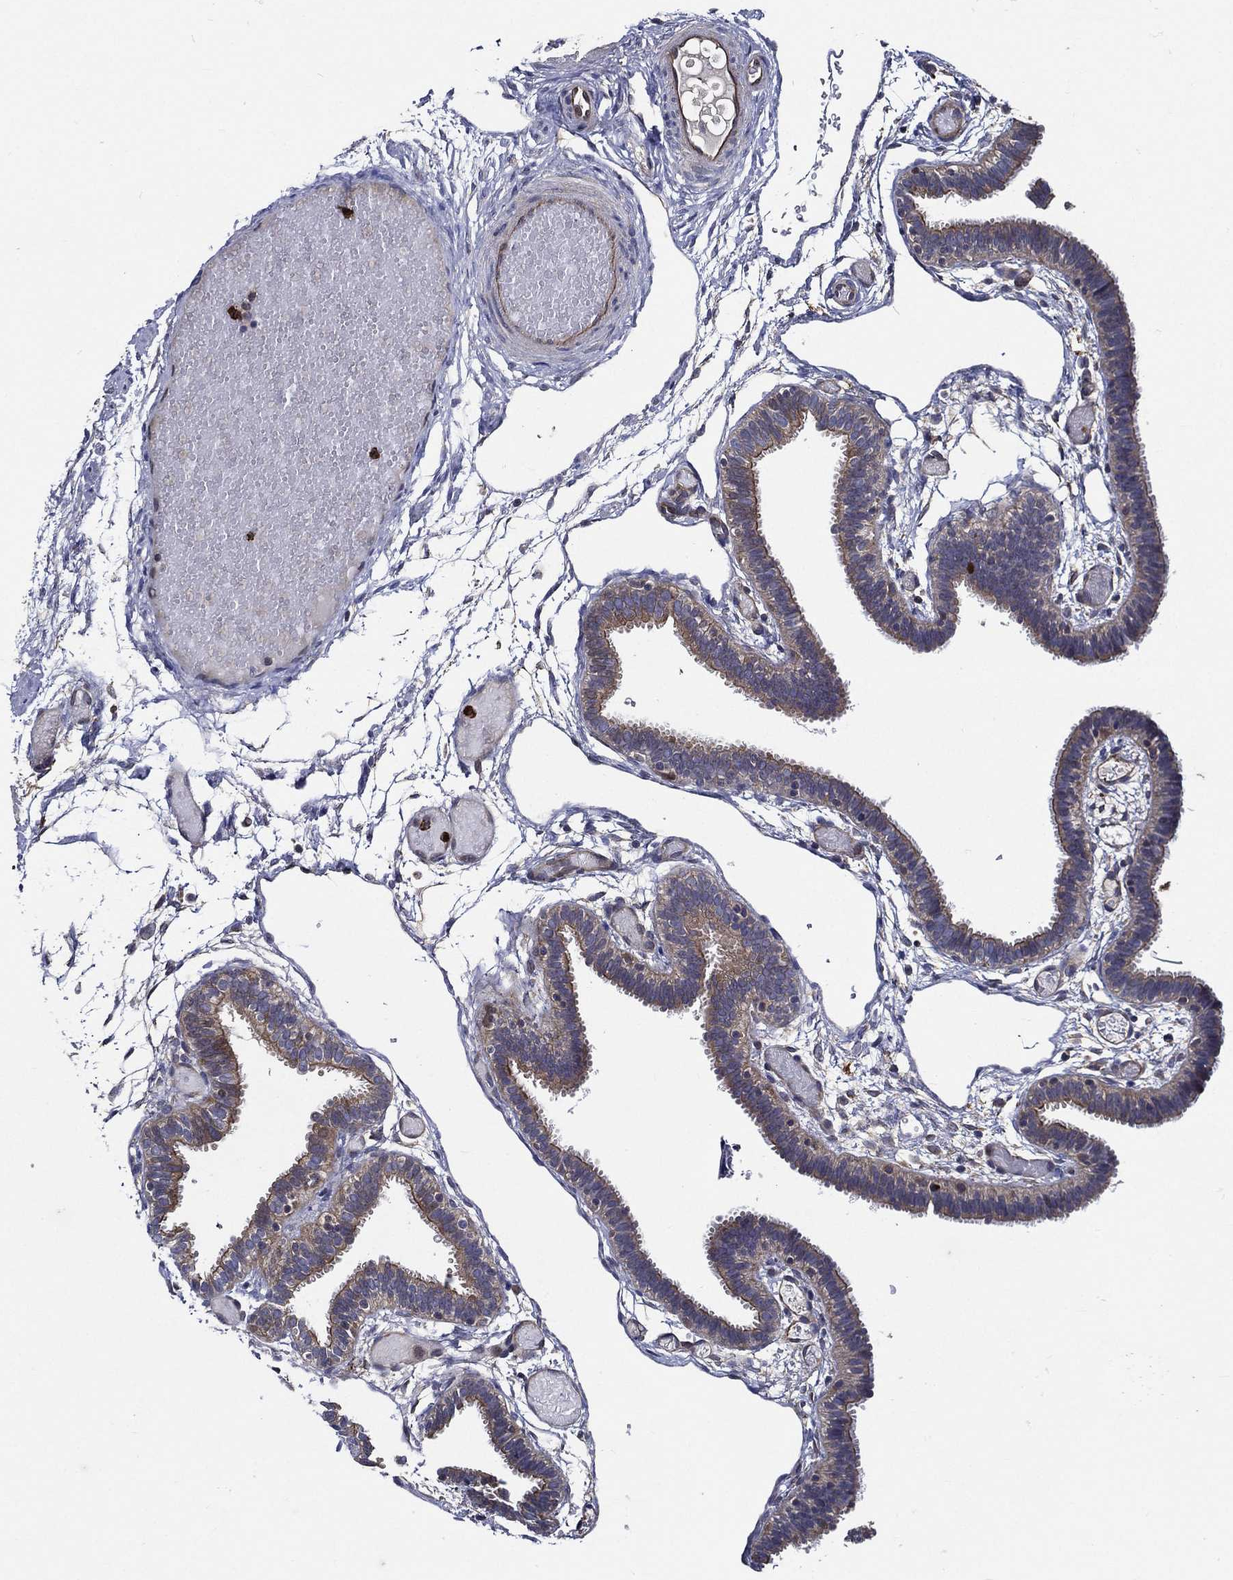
{"staining": {"intensity": "moderate", "quantity": "<25%", "location": "cytoplasmic/membranous"}, "tissue": "fallopian tube", "cell_type": "Glandular cells", "image_type": "normal", "snomed": [{"axis": "morphology", "description": "Normal tissue, NOS"}, {"axis": "topography", "description": "Fallopian tube"}], "caption": "Protein staining reveals moderate cytoplasmic/membranous positivity in approximately <25% of glandular cells in benign fallopian tube.", "gene": "KIF20B", "patient": {"sex": "female", "age": 37}}